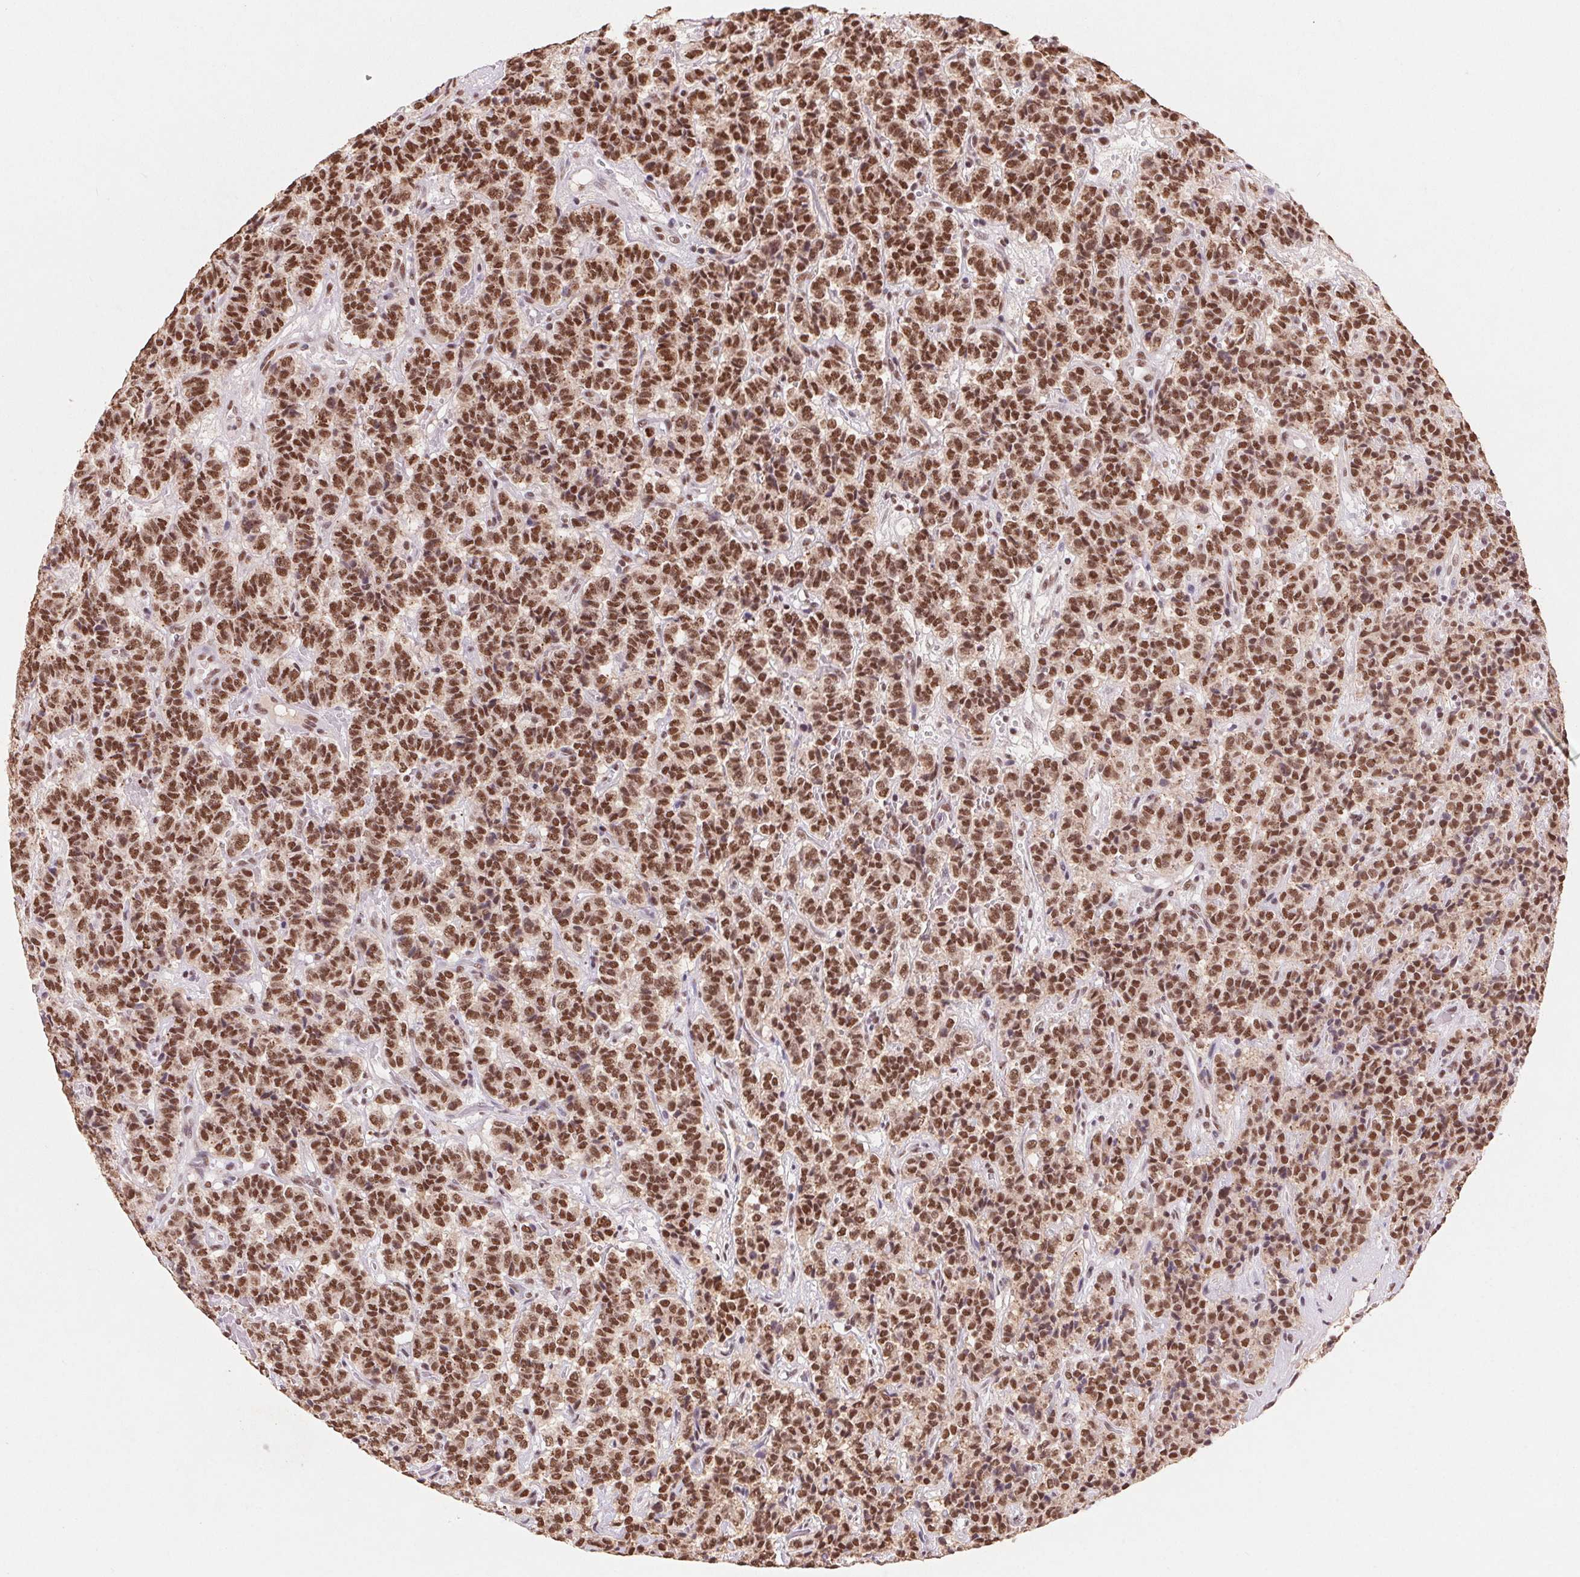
{"staining": {"intensity": "strong", "quantity": ">75%", "location": "nuclear"}, "tissue": "carcinoid", "cell_type": "Tumor cells", "image_type": "cancer", "snomed": [{"axis": "morphology", "description": "Carcinoid, malignant, NOS"}, {"axis": "topography", "description": "Pancreas"}], "caption": "Immunohistochemistry (DAB) staining of human carcinoid reveals strong nuclear protein staining in approximately >75% of tumor cells.", "gene": "SNRPG", "patient": {"sex": "male", "age": 36}}